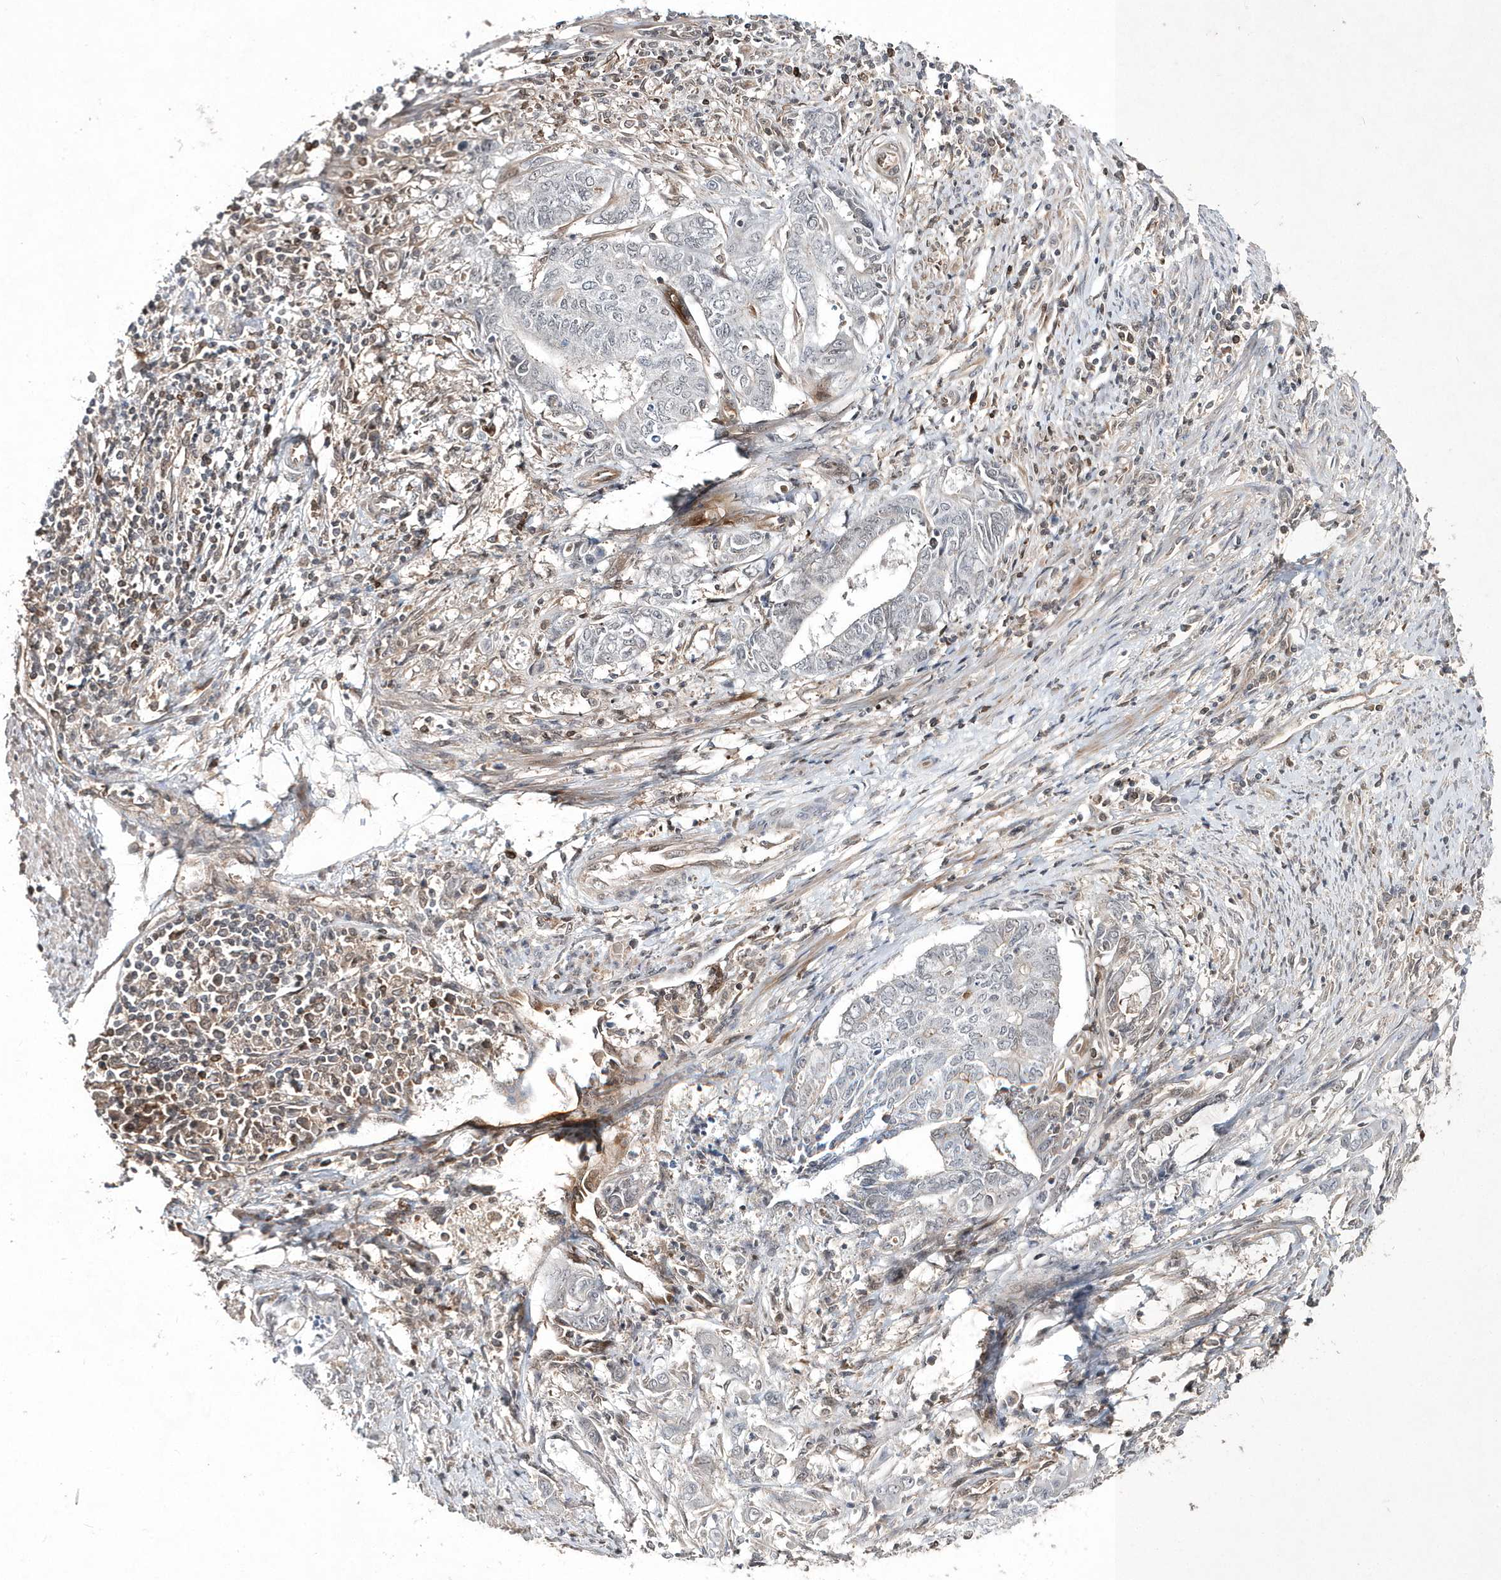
{"staining": {"intensity": "negative", "quantity": "none", "location": "none"}, "tissue": "endometrial cancer", "cell_type": "Tumor cells", "image_type": "cancer", "snomed": [{"axis": "morphology", "description": "Adenocarcinoma, NOS"}, {"axis": "topography", "description": "Uterus"}, {"axis": "topography", "description": "Endometrium"}], "caption": "Tumor cells show no significant expression in endometrial cancer.", "gene": "TMEM132B", "patient": {"sex": "female", "age": 70}}